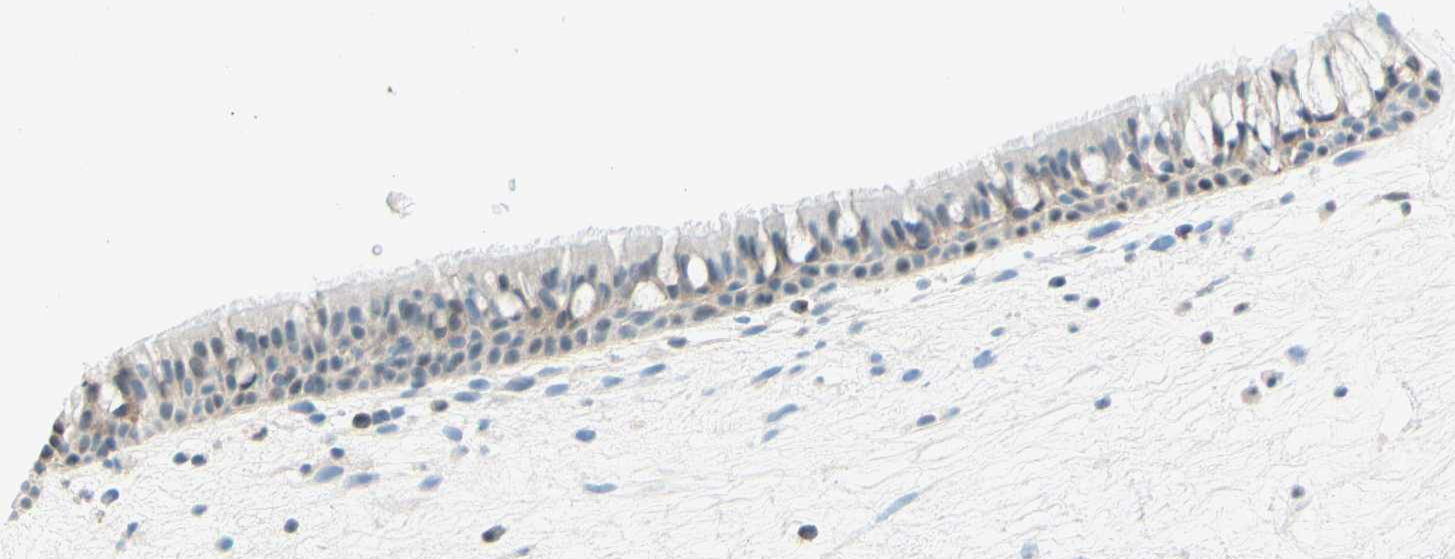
{"staining": {"intensity": "weak", "quantity": "<25%", "location": "cytoplasmic/membranous"}, "tissue": "nasopharynx", "cell_type": "Respiratory epithelial cells", "image_type": "normal", "snomed": [{"axis": "morphology", "description": "Normal tissue, NOS"}, {"axis": "morphology", "description": "Inflammation, NOS"}, {"axis": "topography", "description": "Nasopharynx"}], "caption": "The photomicrograph reveals no significant staining in respiratory epithelial cells of nasopharynx. The staining was performed using DAB to visualize the protein expression in brown, while the nuclei were stained in blue with hematoxylin (Magnification: 20x).", "gene": "UPK3B", "patient": {"sex": "male", "age": 48}}